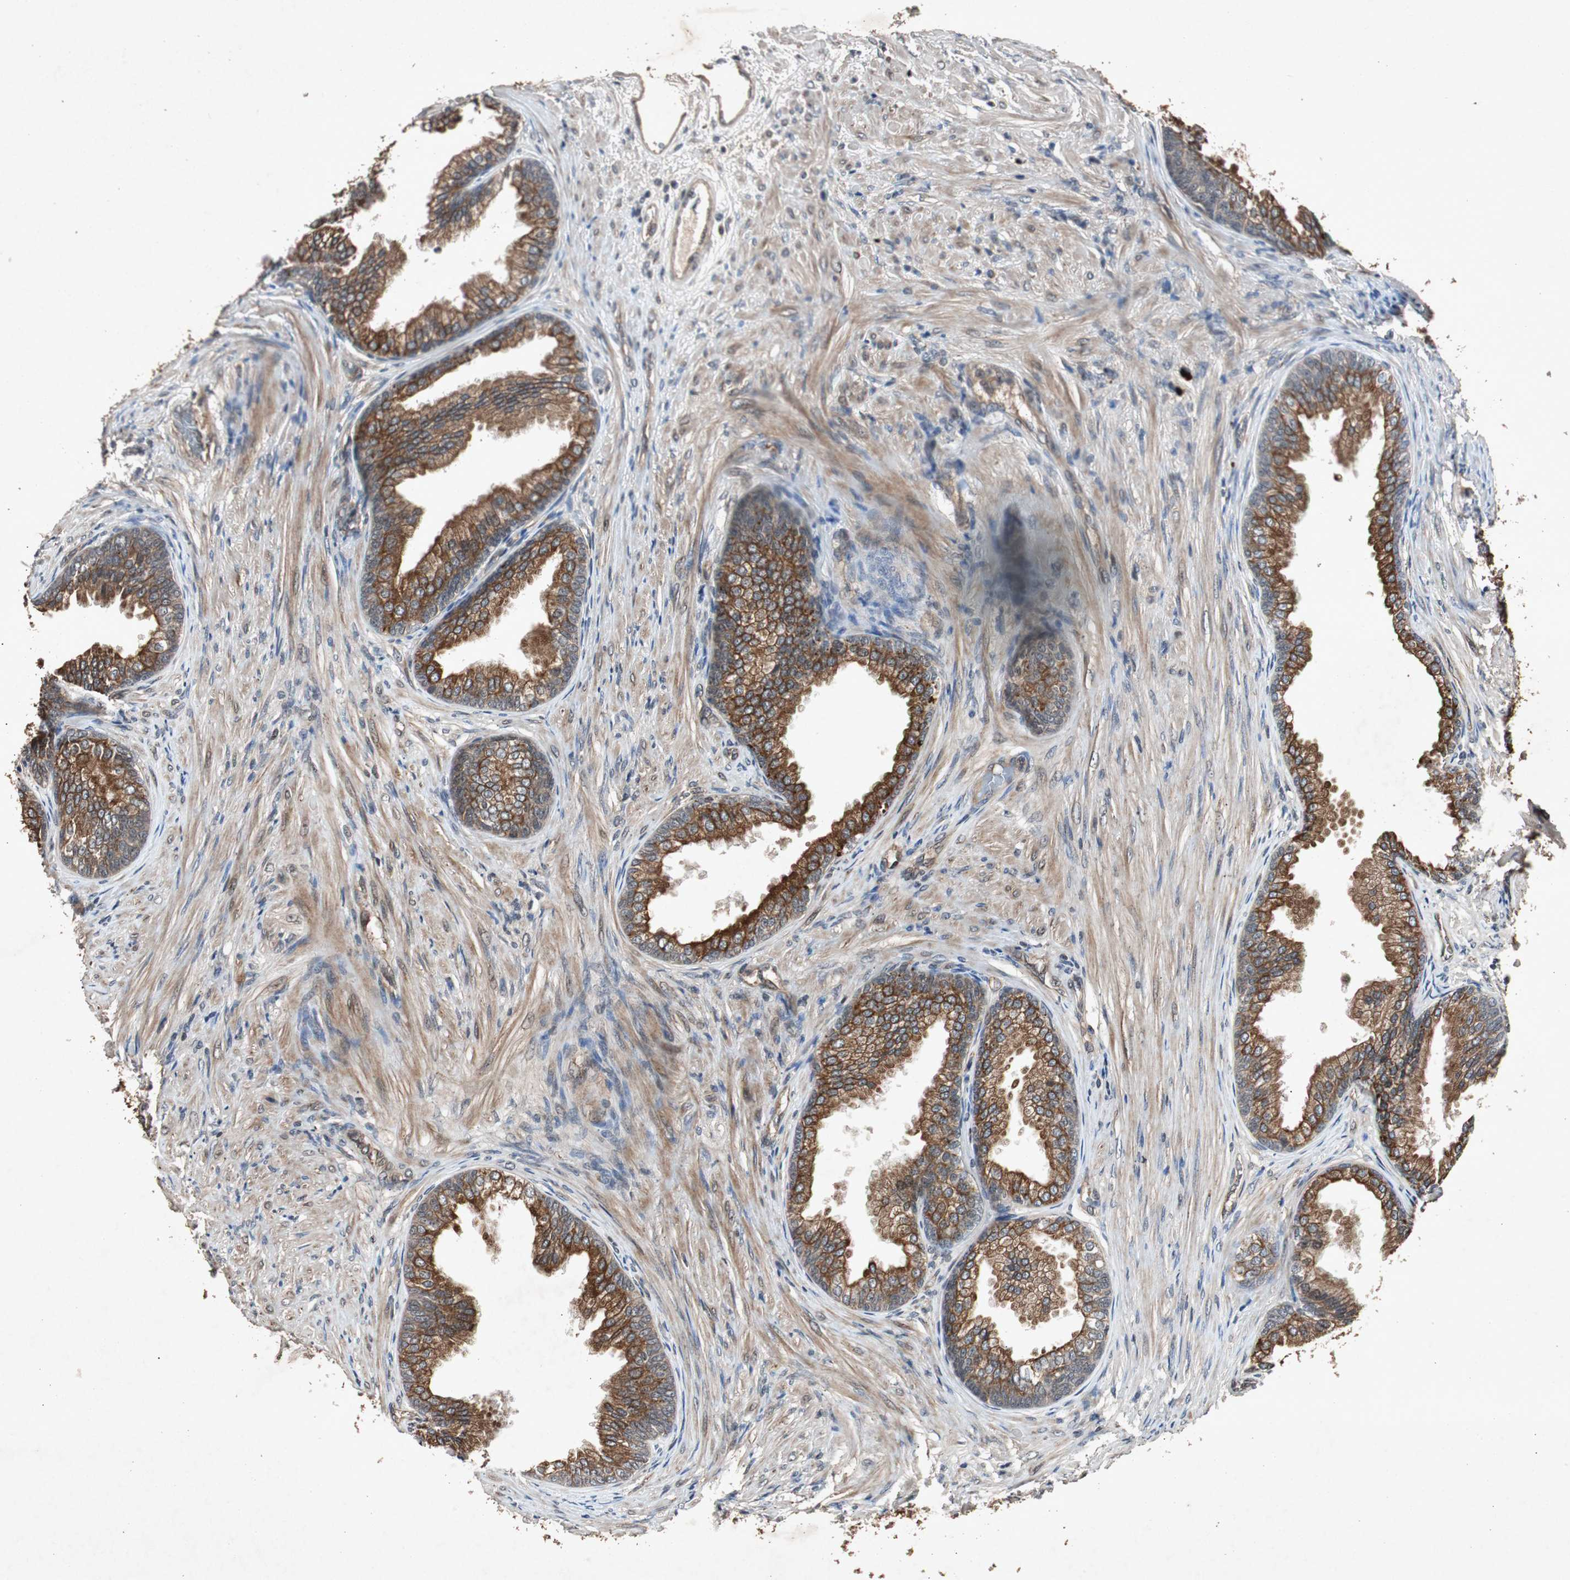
{"staining": {"intensity": "strong", "quantity": ">75%", "location": "cytoplasmic/membranous"}, "tissue": "prostate", "cell_type": "Glandular cells", "image_type": "normal", "snomed": [{"axis": "morphology", "description": "Normal tissue, NOS"}, {"axis": "topography", "description": "Prostate"}], "caption": "Immunohistochemistry of unremarkable human prostate demonstrates high levels of strong cytoplasmic/membranous positivity in approximately >75% of glandular cells.", "gene": "SLIT2", "patient": {"sex": "male", "age": 76}}